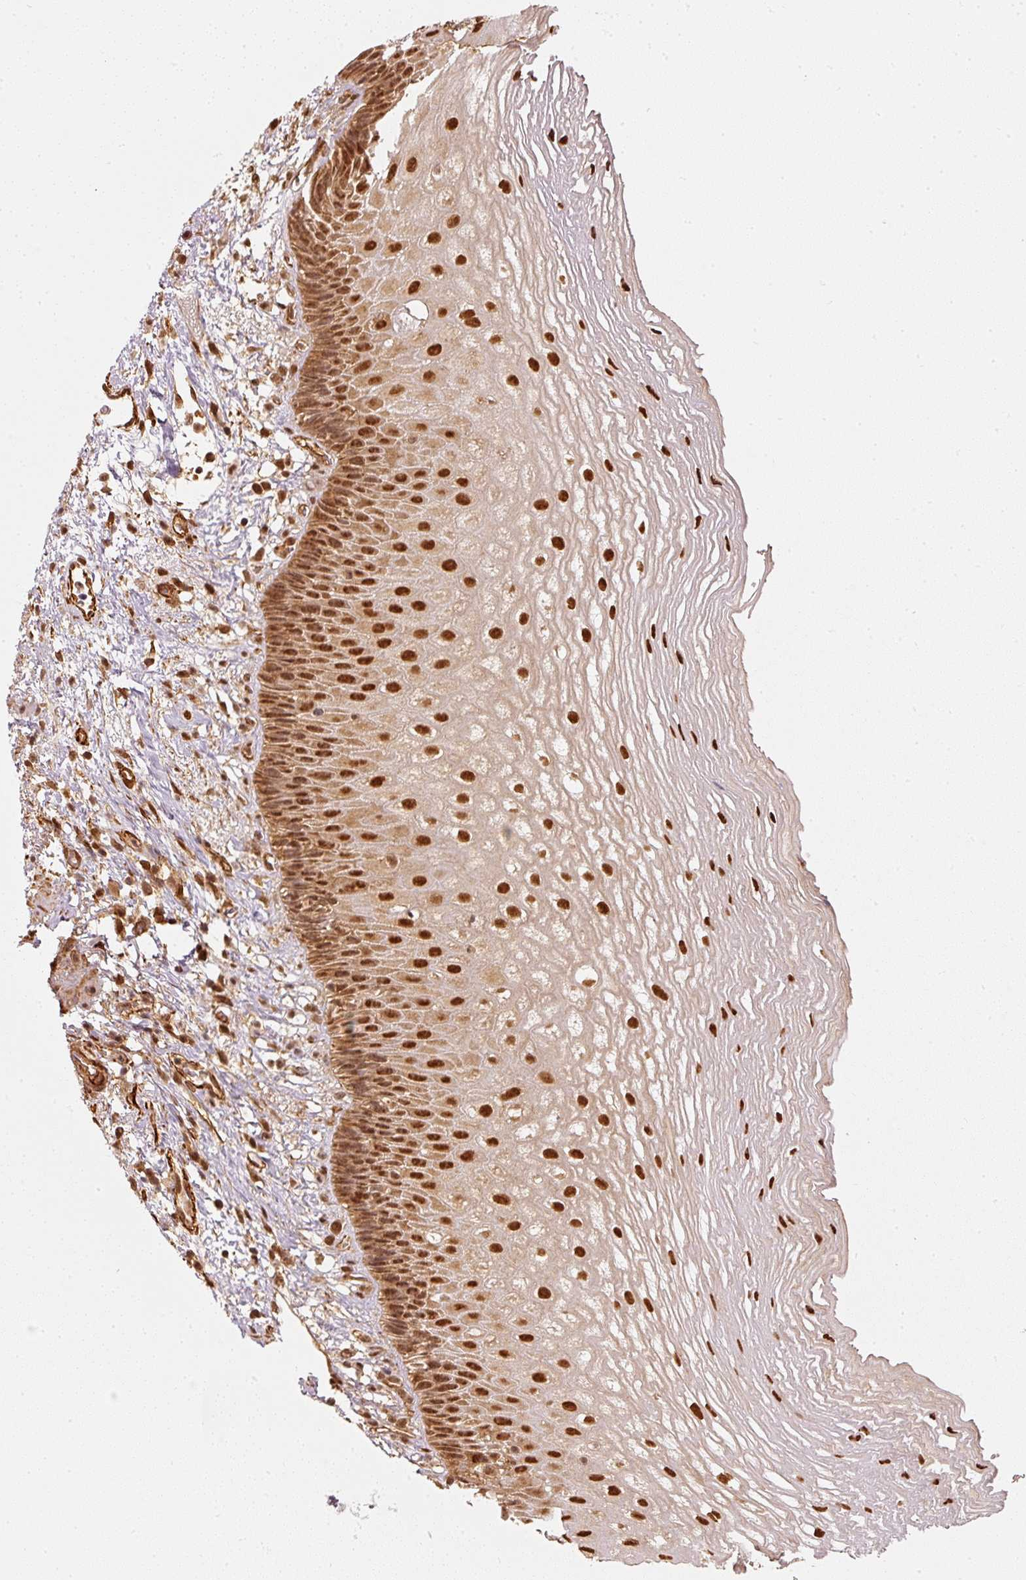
{"staining": {"intensity": "strong", "quantity": ">75%", "location": "cytoplasmic/membranous,nuclear"}, "tissue": "esophagus", "cell_type": "Squamous epithelial cells", "image_type": "normal", "snomed": [{"axis": "morphology", "description": "Normal tissue, NOS"}, {"axis": "topography", "description": "Esophagus"}], "caption": "Strong cytoplasmic/membranous,nuclear positivity is appreciated in approximately >75% of squamous epithelial cells in unremarkable esophagus.", "gene": "PSMD1", "patient": {"sex": "male", "age": 60}}